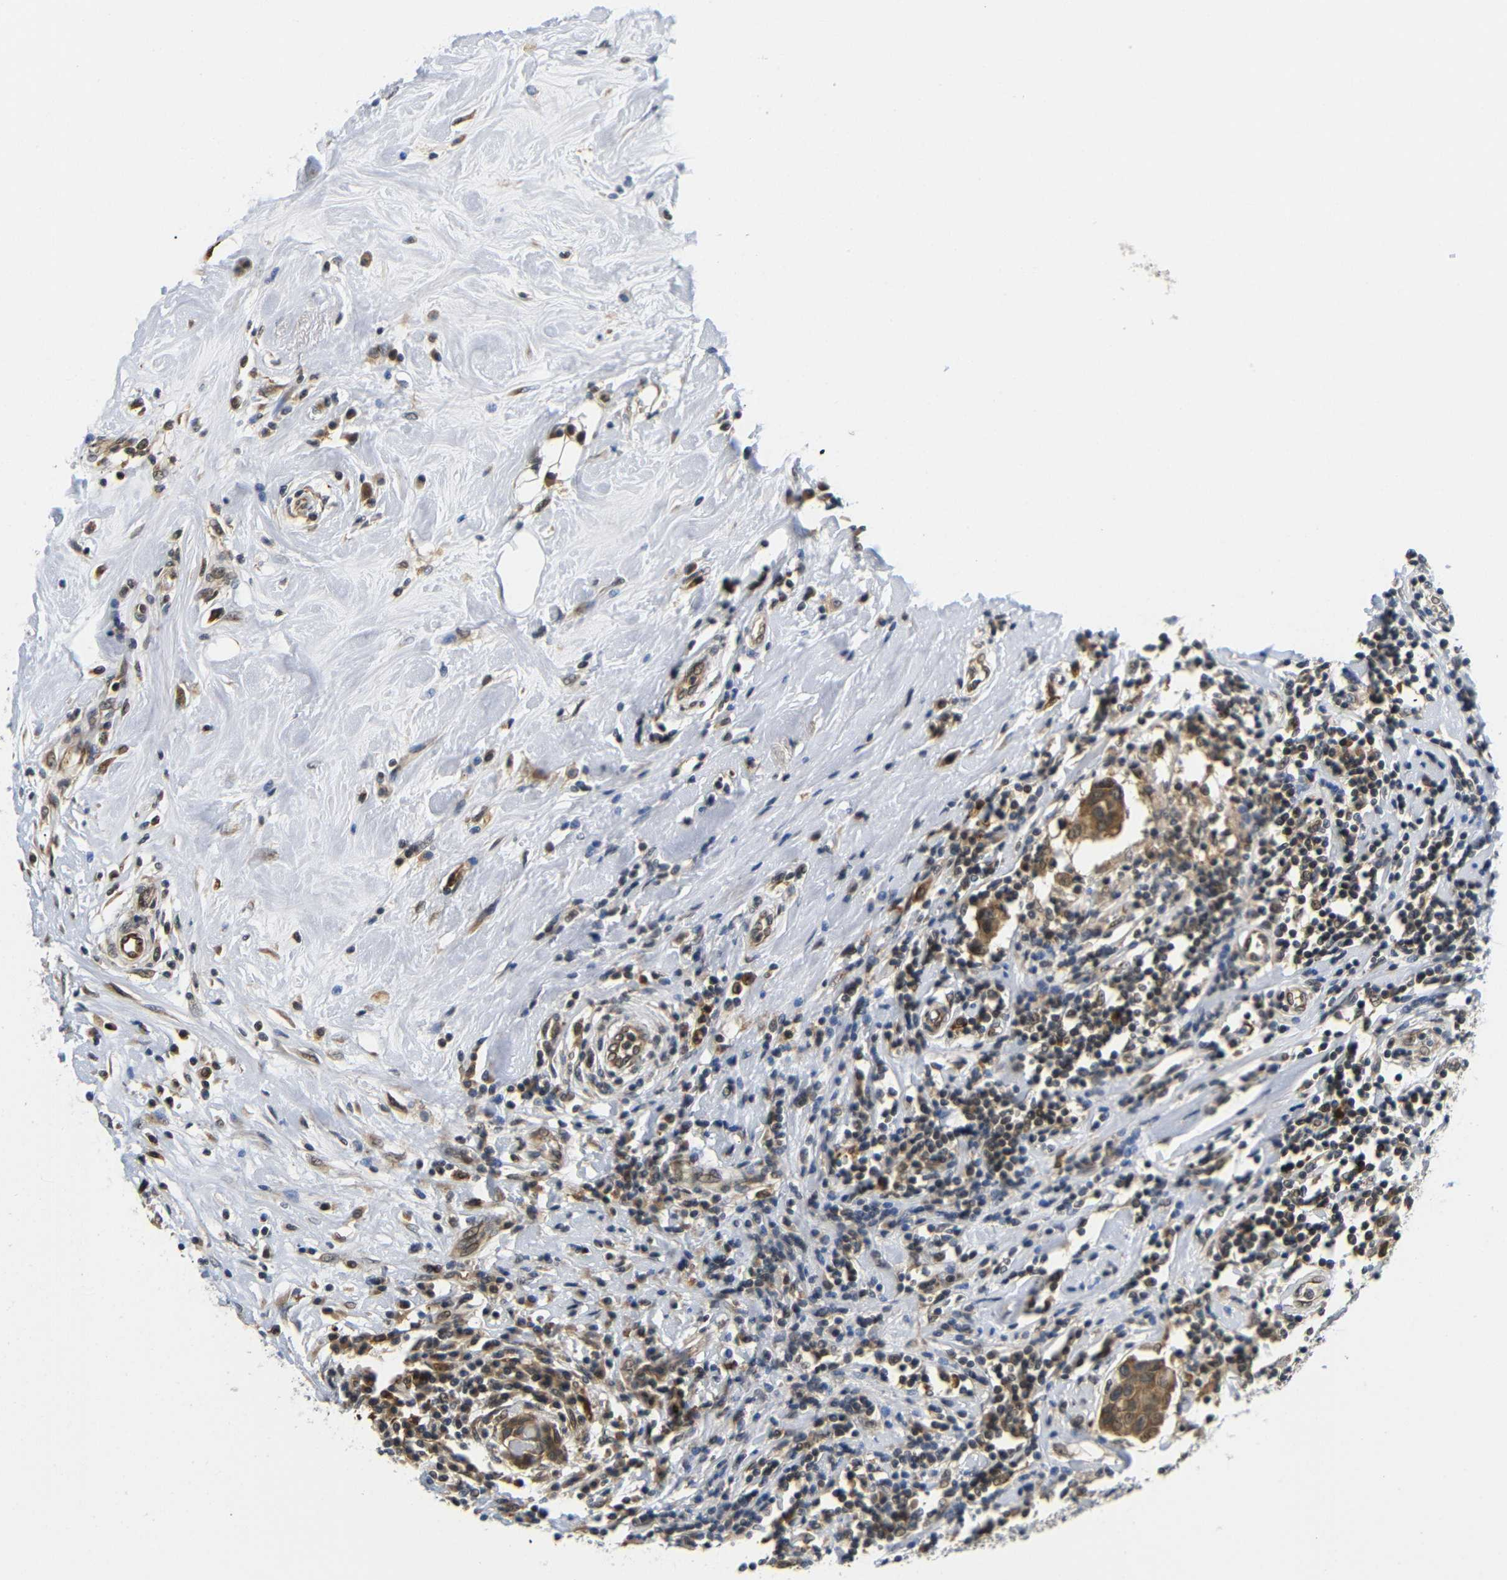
{"staining": {"intensity": "moderate", "quantity": ">75%", "location": "cytoplasmic/membranous"}, "tissue": "breast cancer", "cell_type": "Tumor cells", "image_type": "cancer", "snomed": [{"axis": "morphology", "description": "Duct carcinoma"}, {"axis": "topography", "description": "Breast"}], "caption": "Breast intraductal carcinoma tissue exhibits moderate cytoplasmic/membranous expression in approximately >75% of tumor cells, visualized by immunohistochemistry. The staining was performed using DAB (3,3'-diaminobenzidine), with brown indicating positive protein expression. Nuclei are stained blue with hematoxylin.", "gene": "GJA5", "patient": {"sex": "female", "age": 27}}